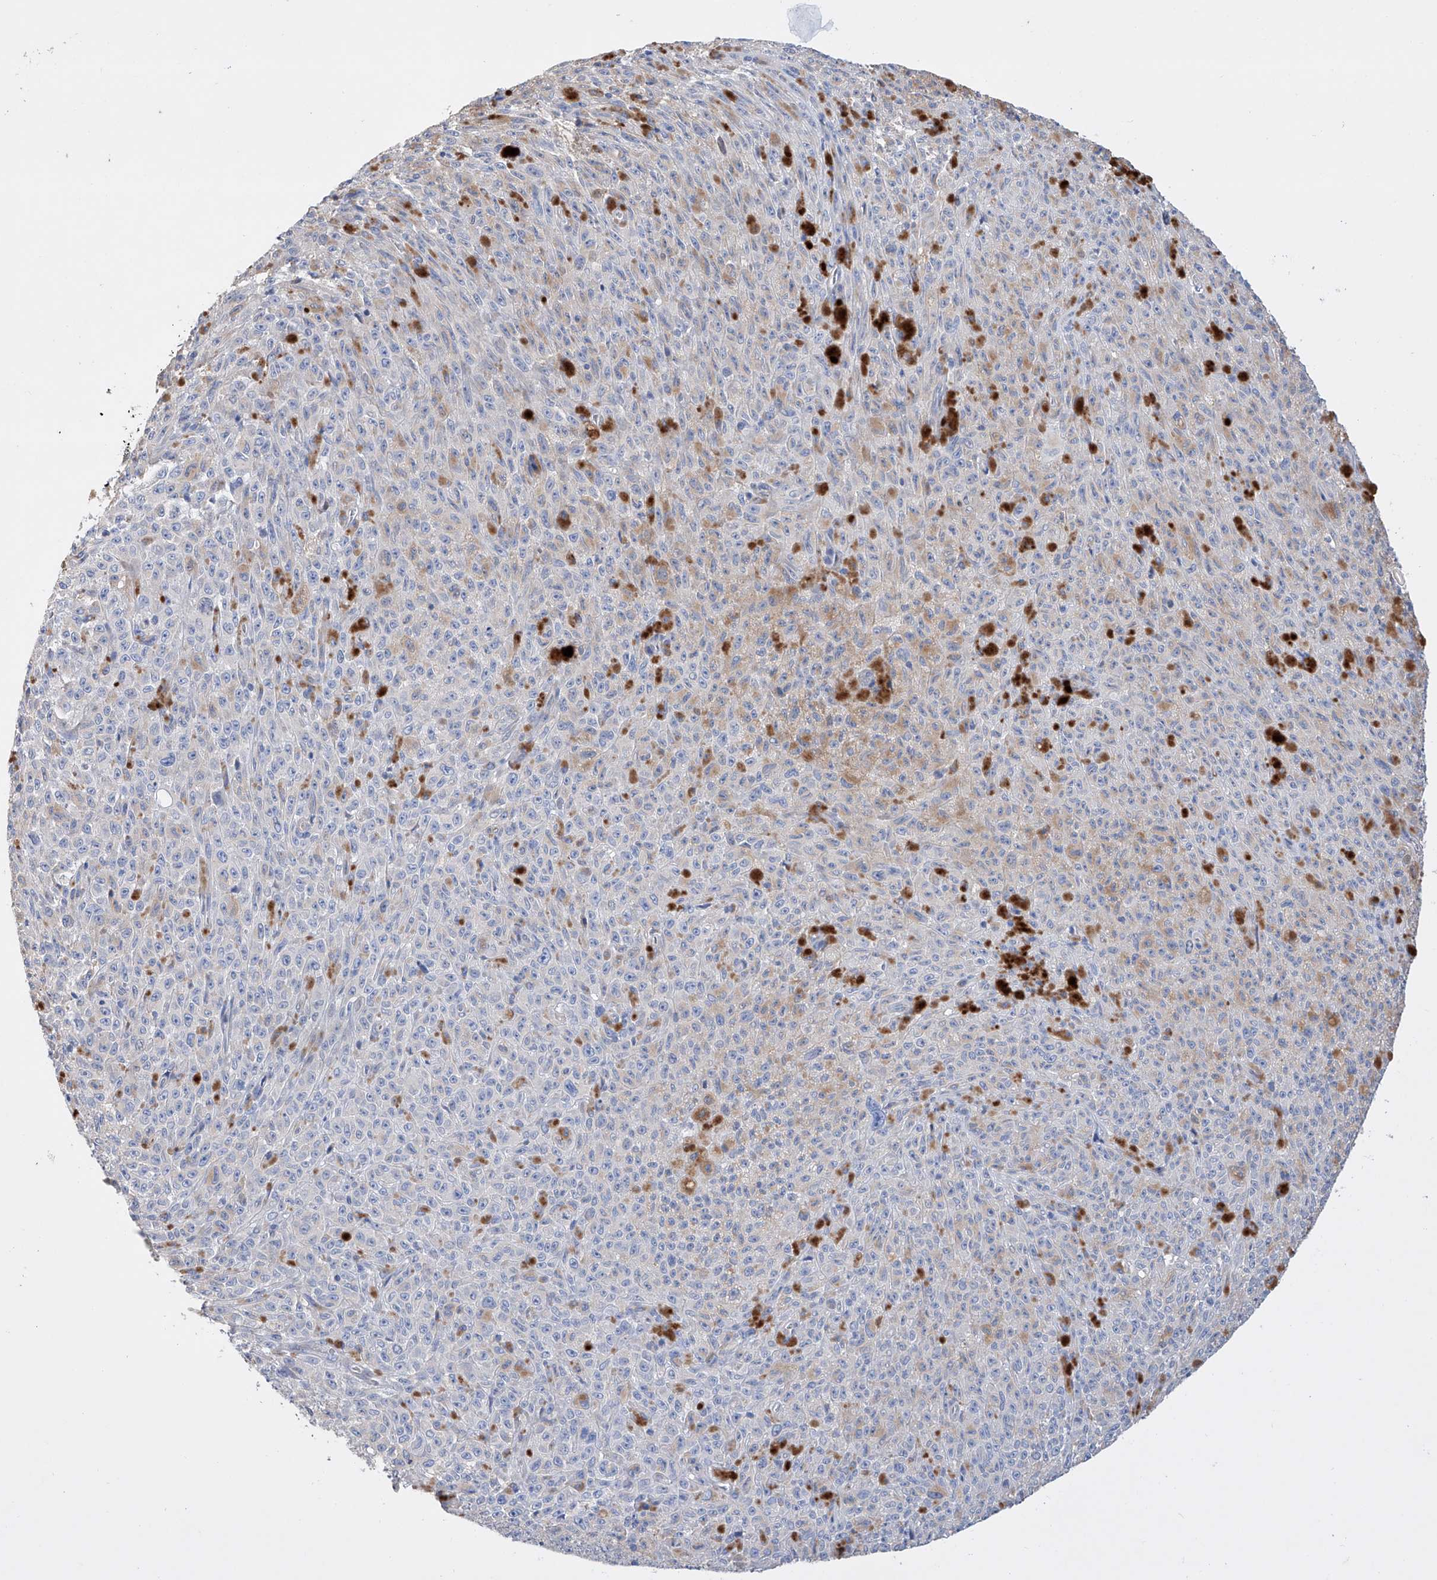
{"staining": {"intensity": "negative", "quantity": "none", "location": "none"}, "tissue": "melanoma", "cell_type": "Tumor cells", "image_type": "cancer", "snomed": [{"axis": "morphology", "description": "Malignant melanoma, NOS"}, {"axis": "topography", "description": "Skin"}], "caption": "IHC of melanoma exhibits no staining in tumor cells.", "gene": "AFG1L", "patient": {"sex": "female", "age": 82}}